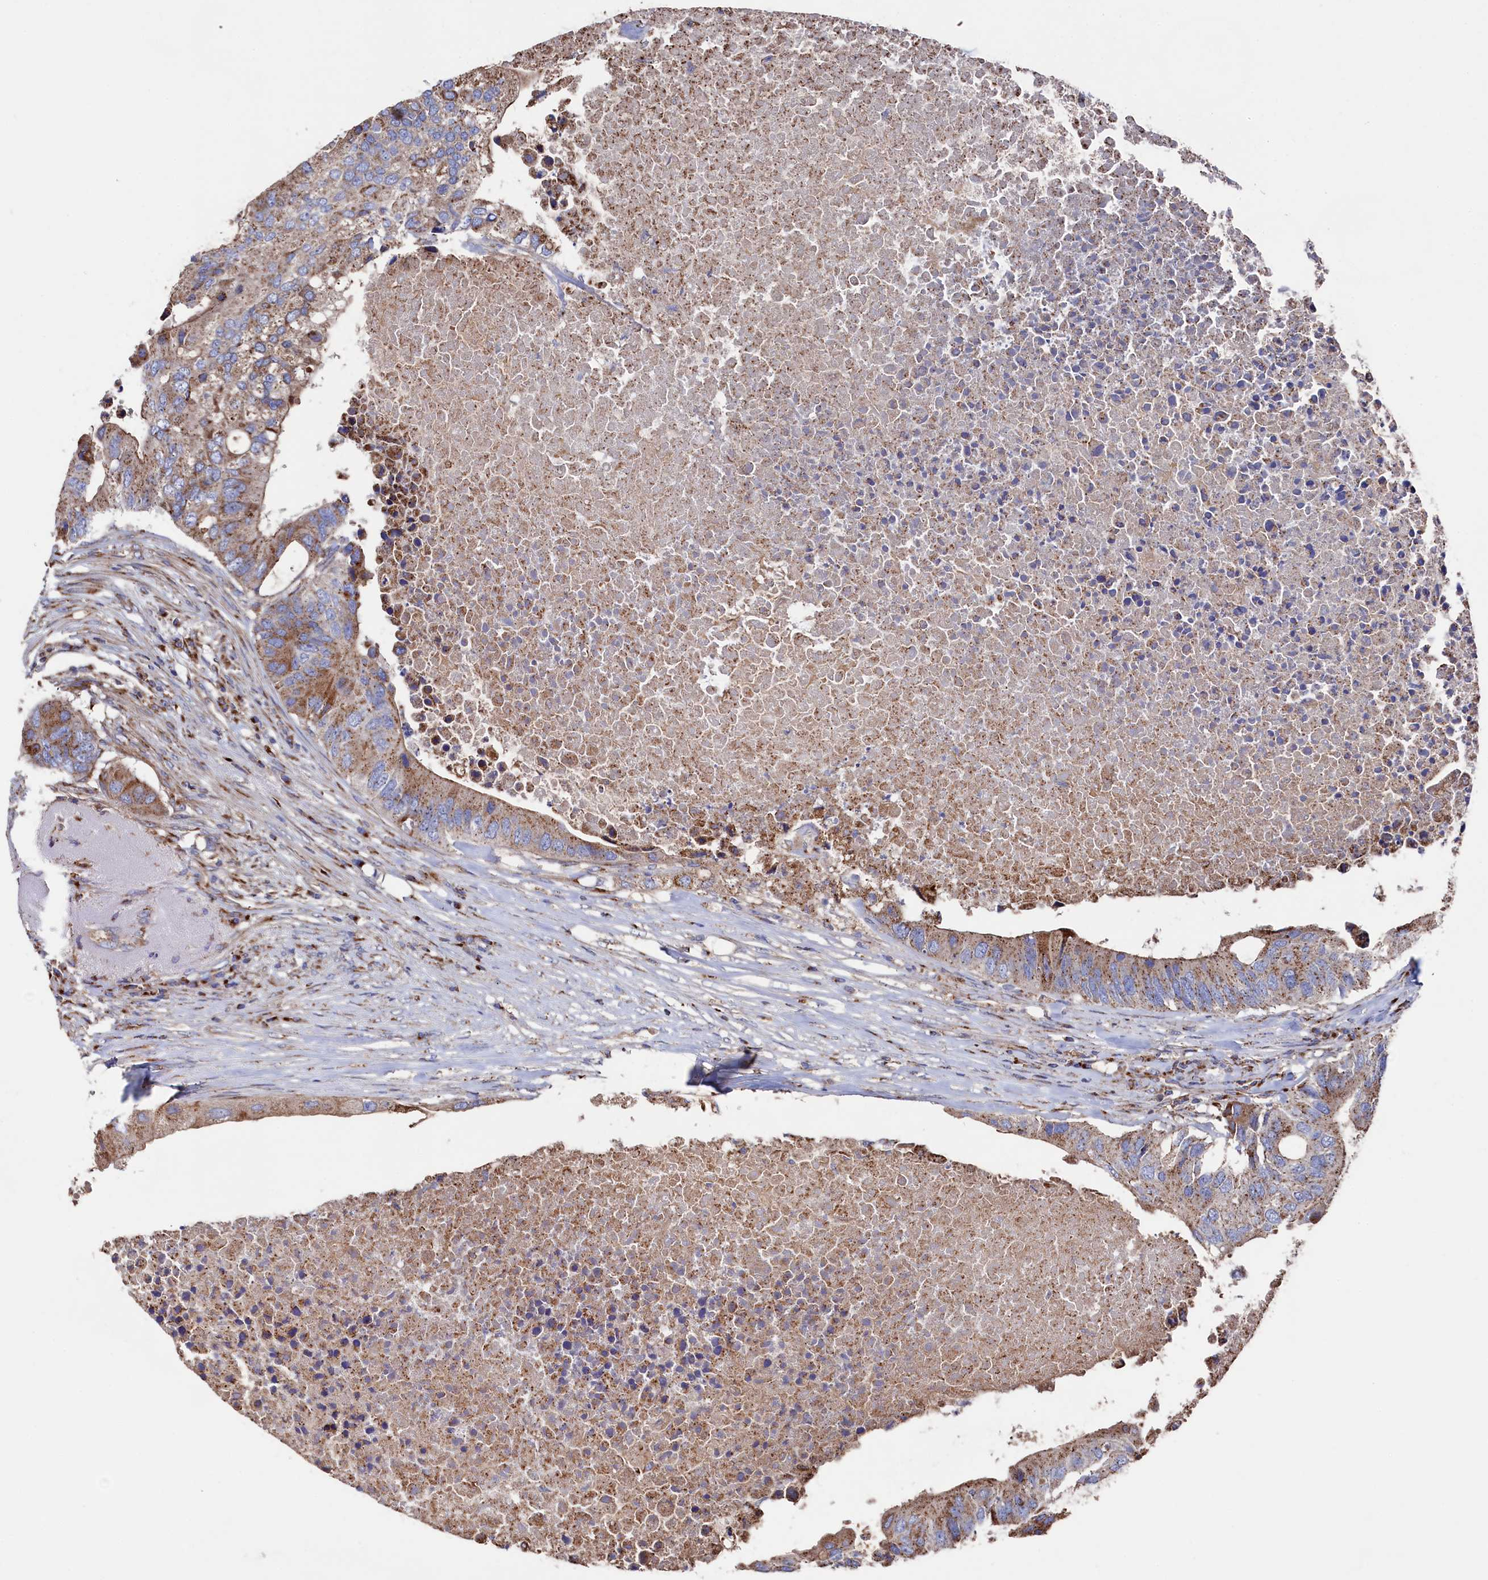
{"staining": {"intensity": "moderate", "quantity": ">75%", "location": "cytoplasmic/membranous"}, "tissue": "colorectal cancer", "cell_type": "Tumor cells", "image_type": "cancer", "snomed": [{"axis": "morphology", "description": "Adenocarcinoma, NOS"}, {"axis": "topography", "description": "Colon"}], "caption": "Tumor cells display moderate cytoplasmic/membranous staining in about >75% of cells in colorectal adenocarcinoma.", "gene": "PRRC1", "patient": {"sex": "male", "age": 71}}